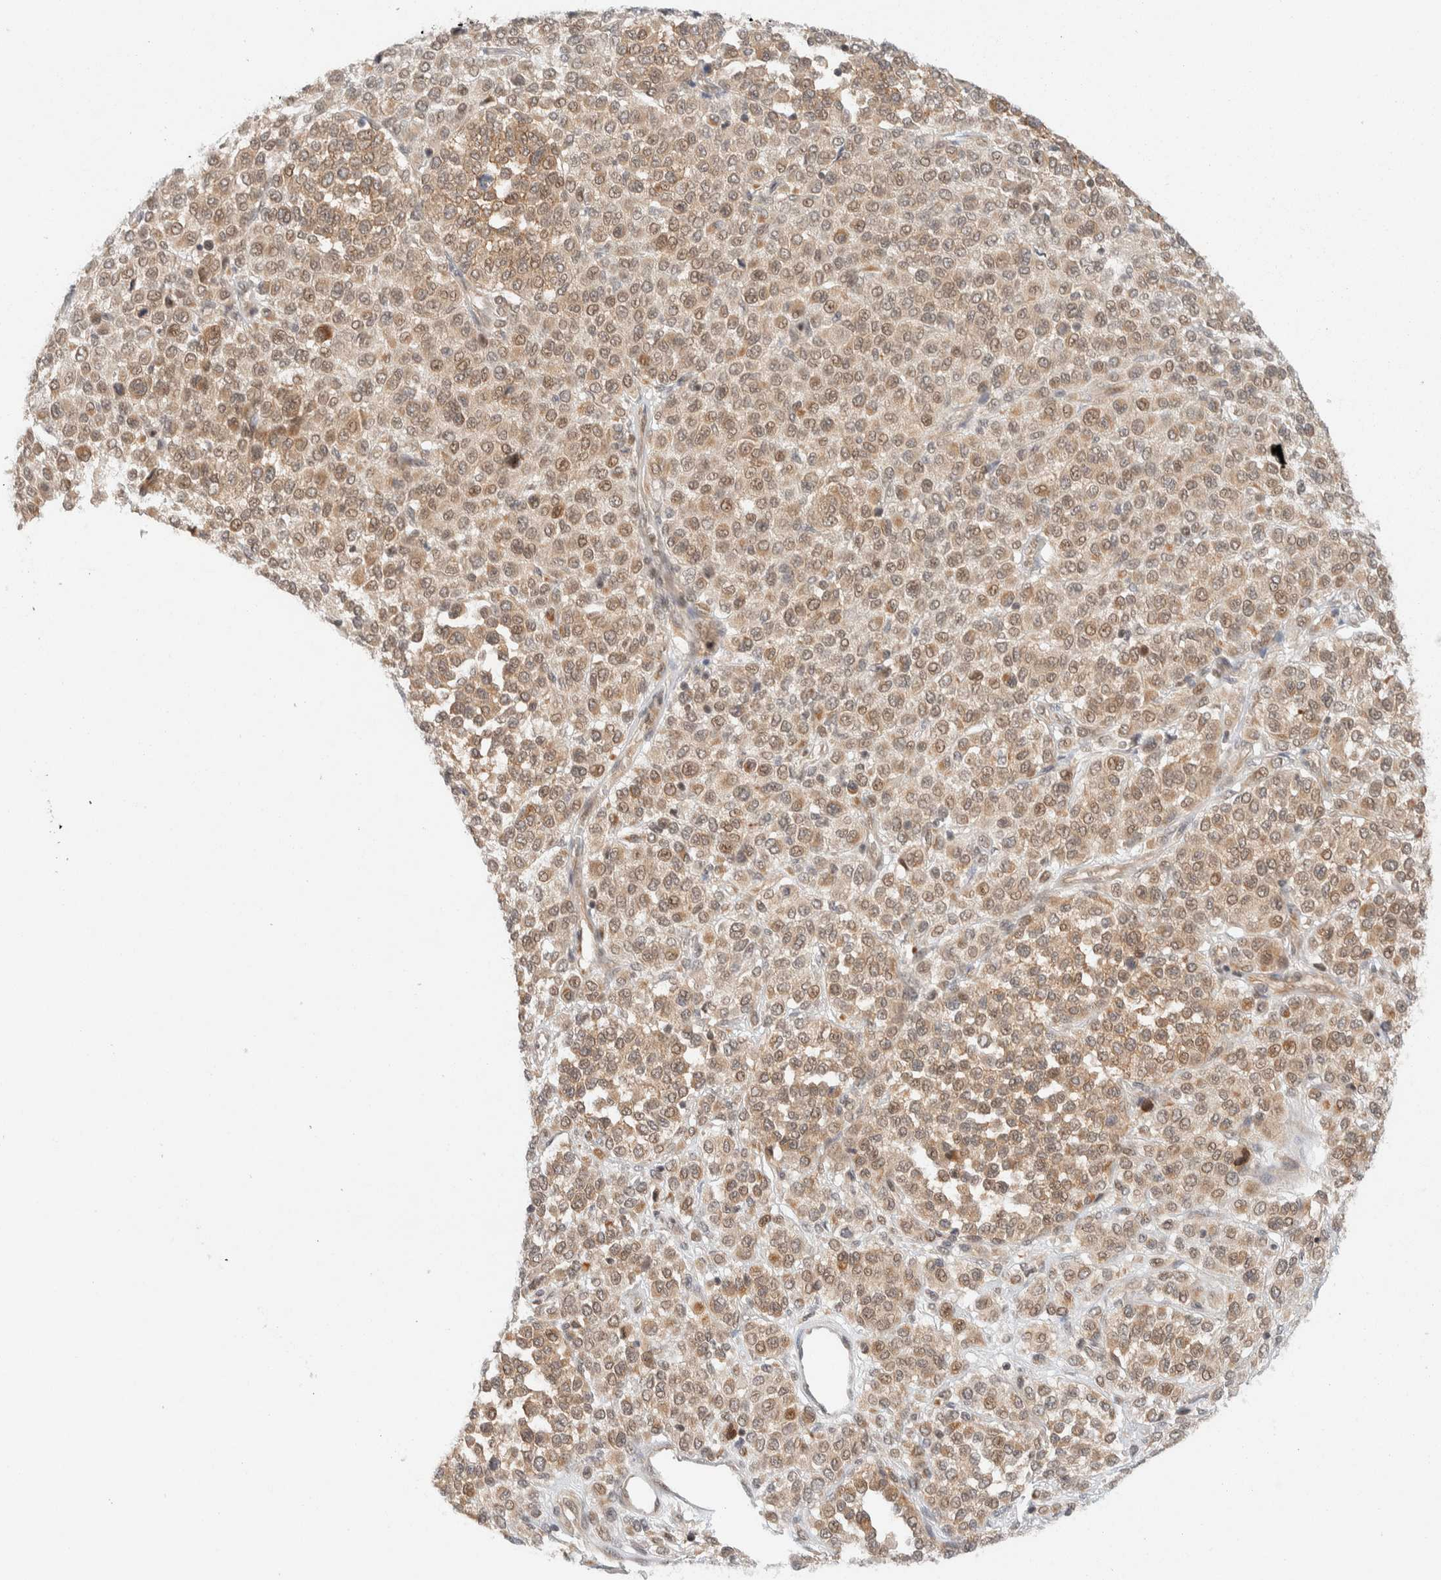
{"staining": {"intensity": "weak", "quantity": ">75%", "location": "cytoplasmic/membranous,nuclear"}, "tissue": "melanoma", "cell_type": "Tumor cells", "image_type": "cancer", "snomed": [{"axis": "morphology", "description": "Malignant melanoma, Metastatic site"}, {"axis": "topography", "description": "Pancreas"}], "caption": "IHC histopathology image of neoplastic tissue: human malignant melanoma (metastatic site) stained using immunohistochemistry (IHC) exhibits low levels of weak protein expression localized specifically in the cytoplasmic/membranous and nuclear of tumor cells, appearing as a cytoplasmic/membranous and nuclear brown color.", "gene": "C8orf76", "patient": {"sex": "female", "age": 30}}